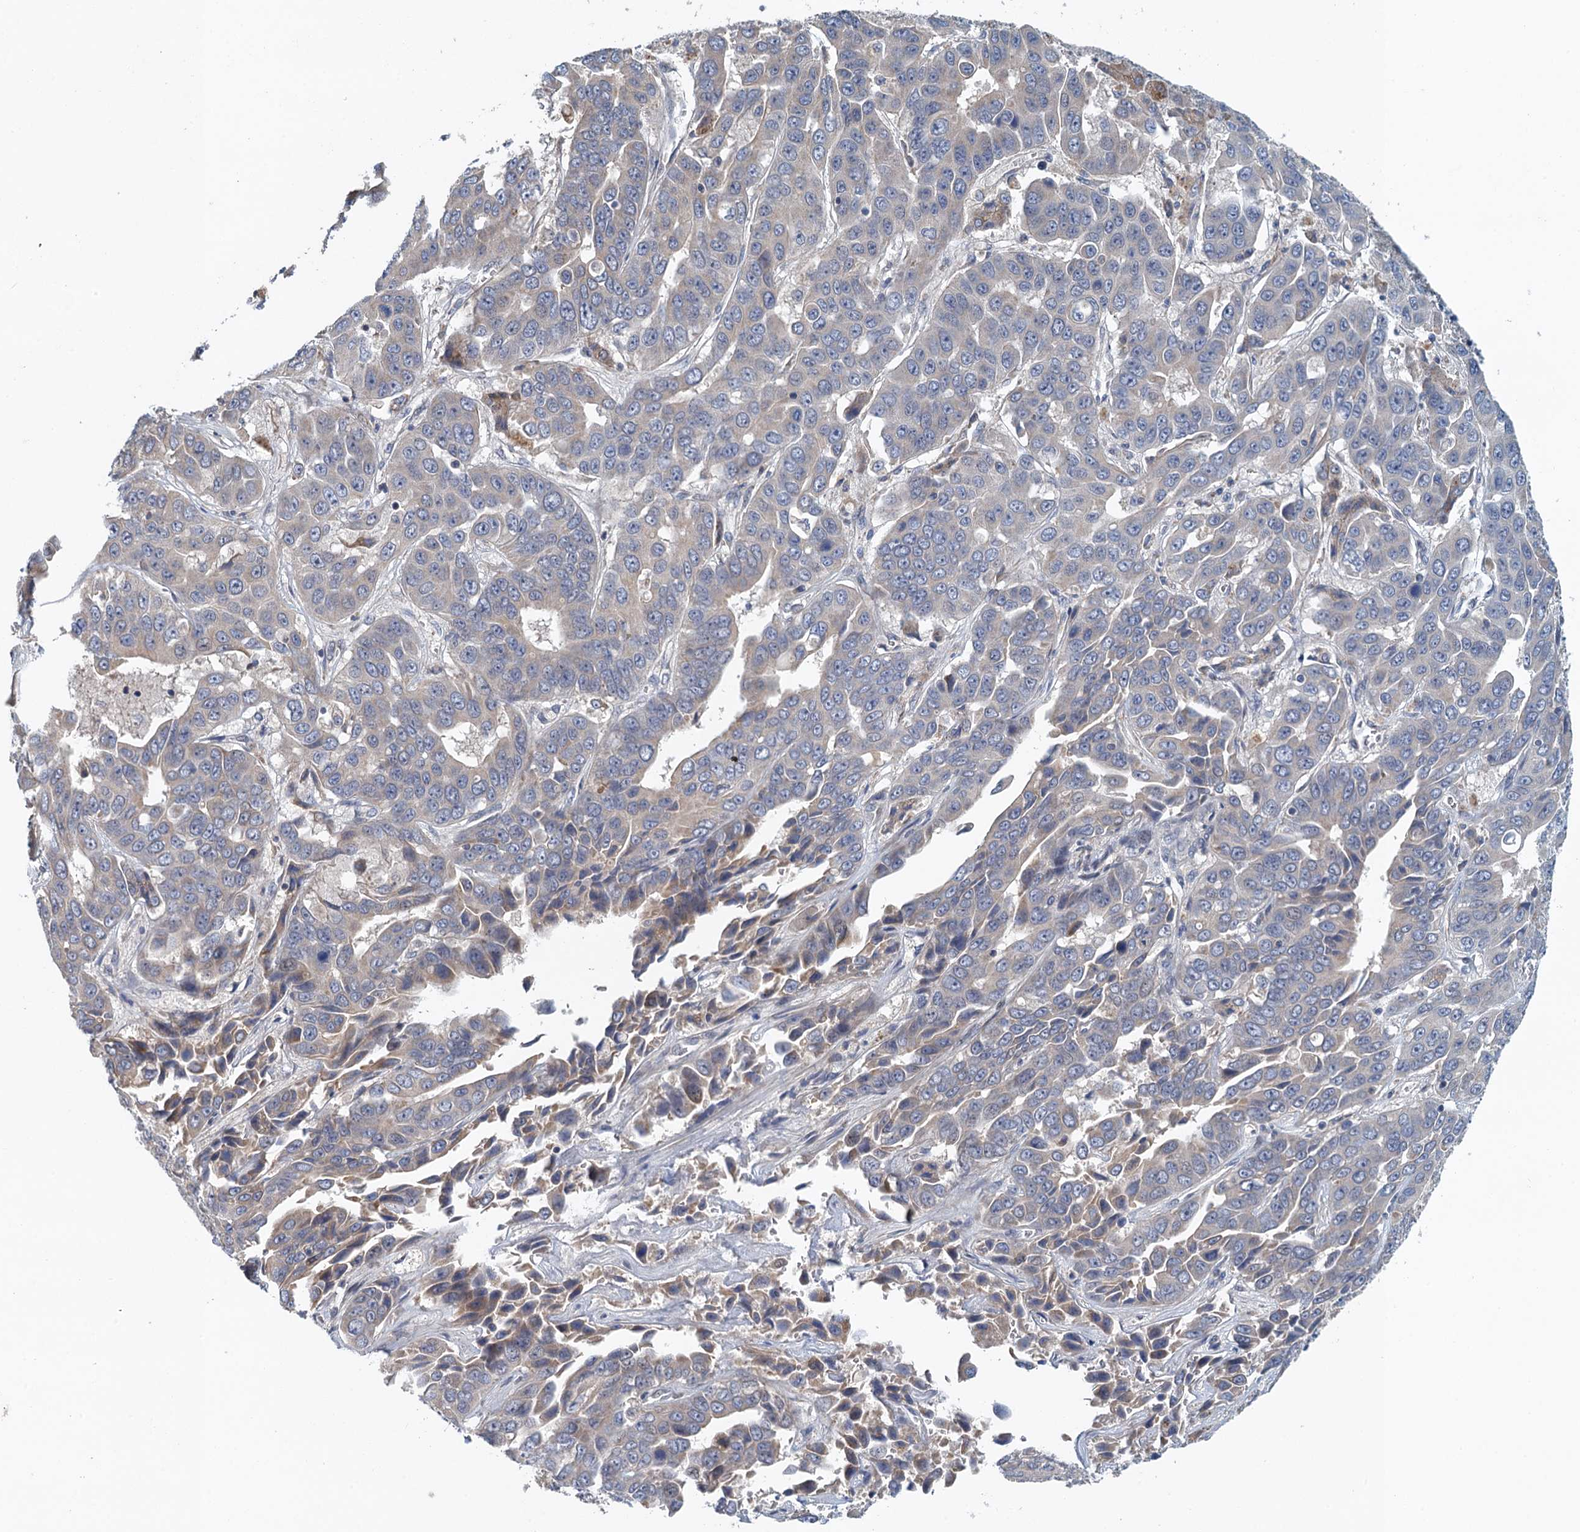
{"staining": {"intensity": "negative", "quantity": "none", "location": "none"}, "tissue": "liver cancer", "cell_type": "Tumor cells", "image_type": "cancer", "snomed": [{"axis": "morphology", "description": "Cholangiocarcinoma"}, {"axis": "topography", "description": "Liver"}], "caption": "The image displays no significant staining in tumor cells of cholangiocarcinoma (liver).", "gene": "MDM1", "patient": {"sex": "female", "age": 52}}